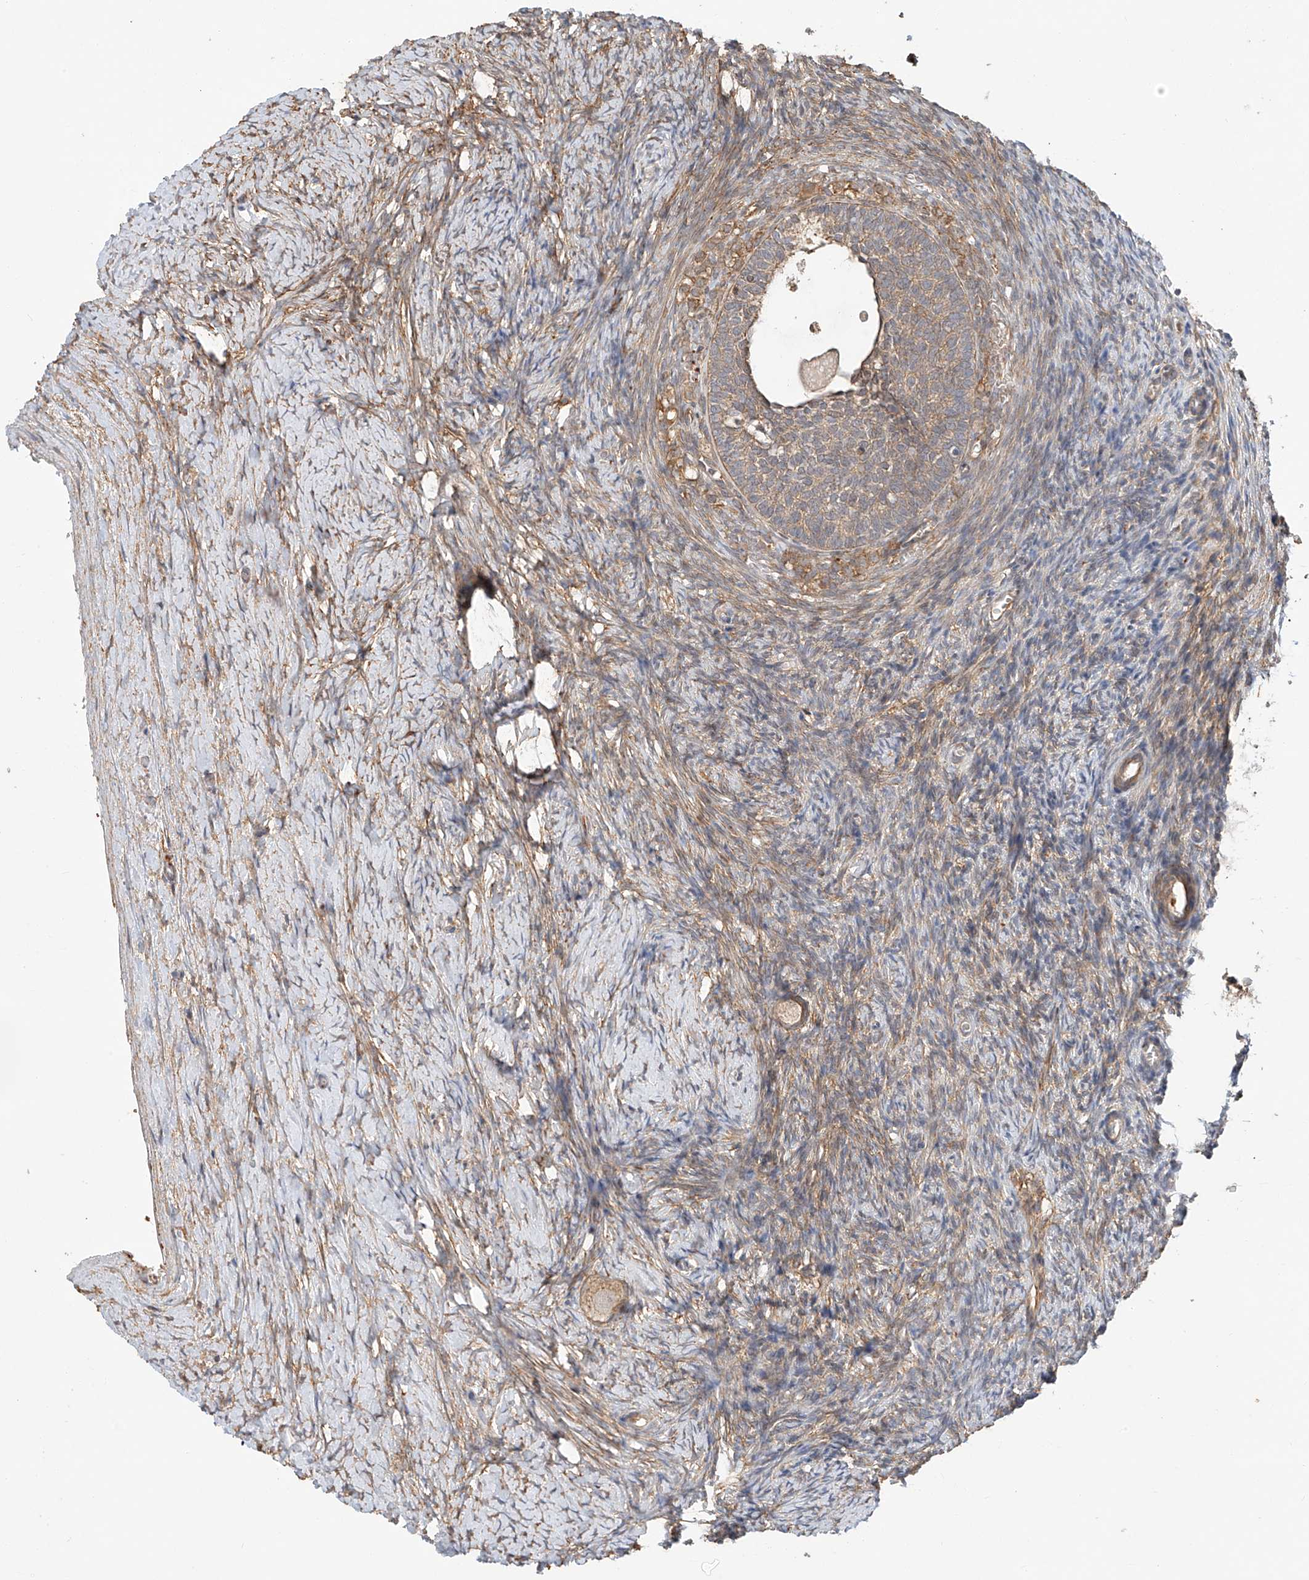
{"staining": {"intensity": "moderate", "quantity": ">75%", "location": "cytoplasmic/membranous"}, "tissue": "ovary", "cell_type": "Follicle cells", "image_type": "normal", "snomed": [{"axis": "morphology", "description": "Normal tissue, NOS"}, {"axis": "morphology", "description": "Developmental malformation"}, {"axis": "topography", "description": "Ovary"}], "caption": "Brown immunohistochemical staining in unremarkable ovary reveals moderate cytoplasmic/membranous positivity in approximately >75% of follicle cells.", "gene": "CSMD3", "patient": {"sex": "female", "age": 39}}